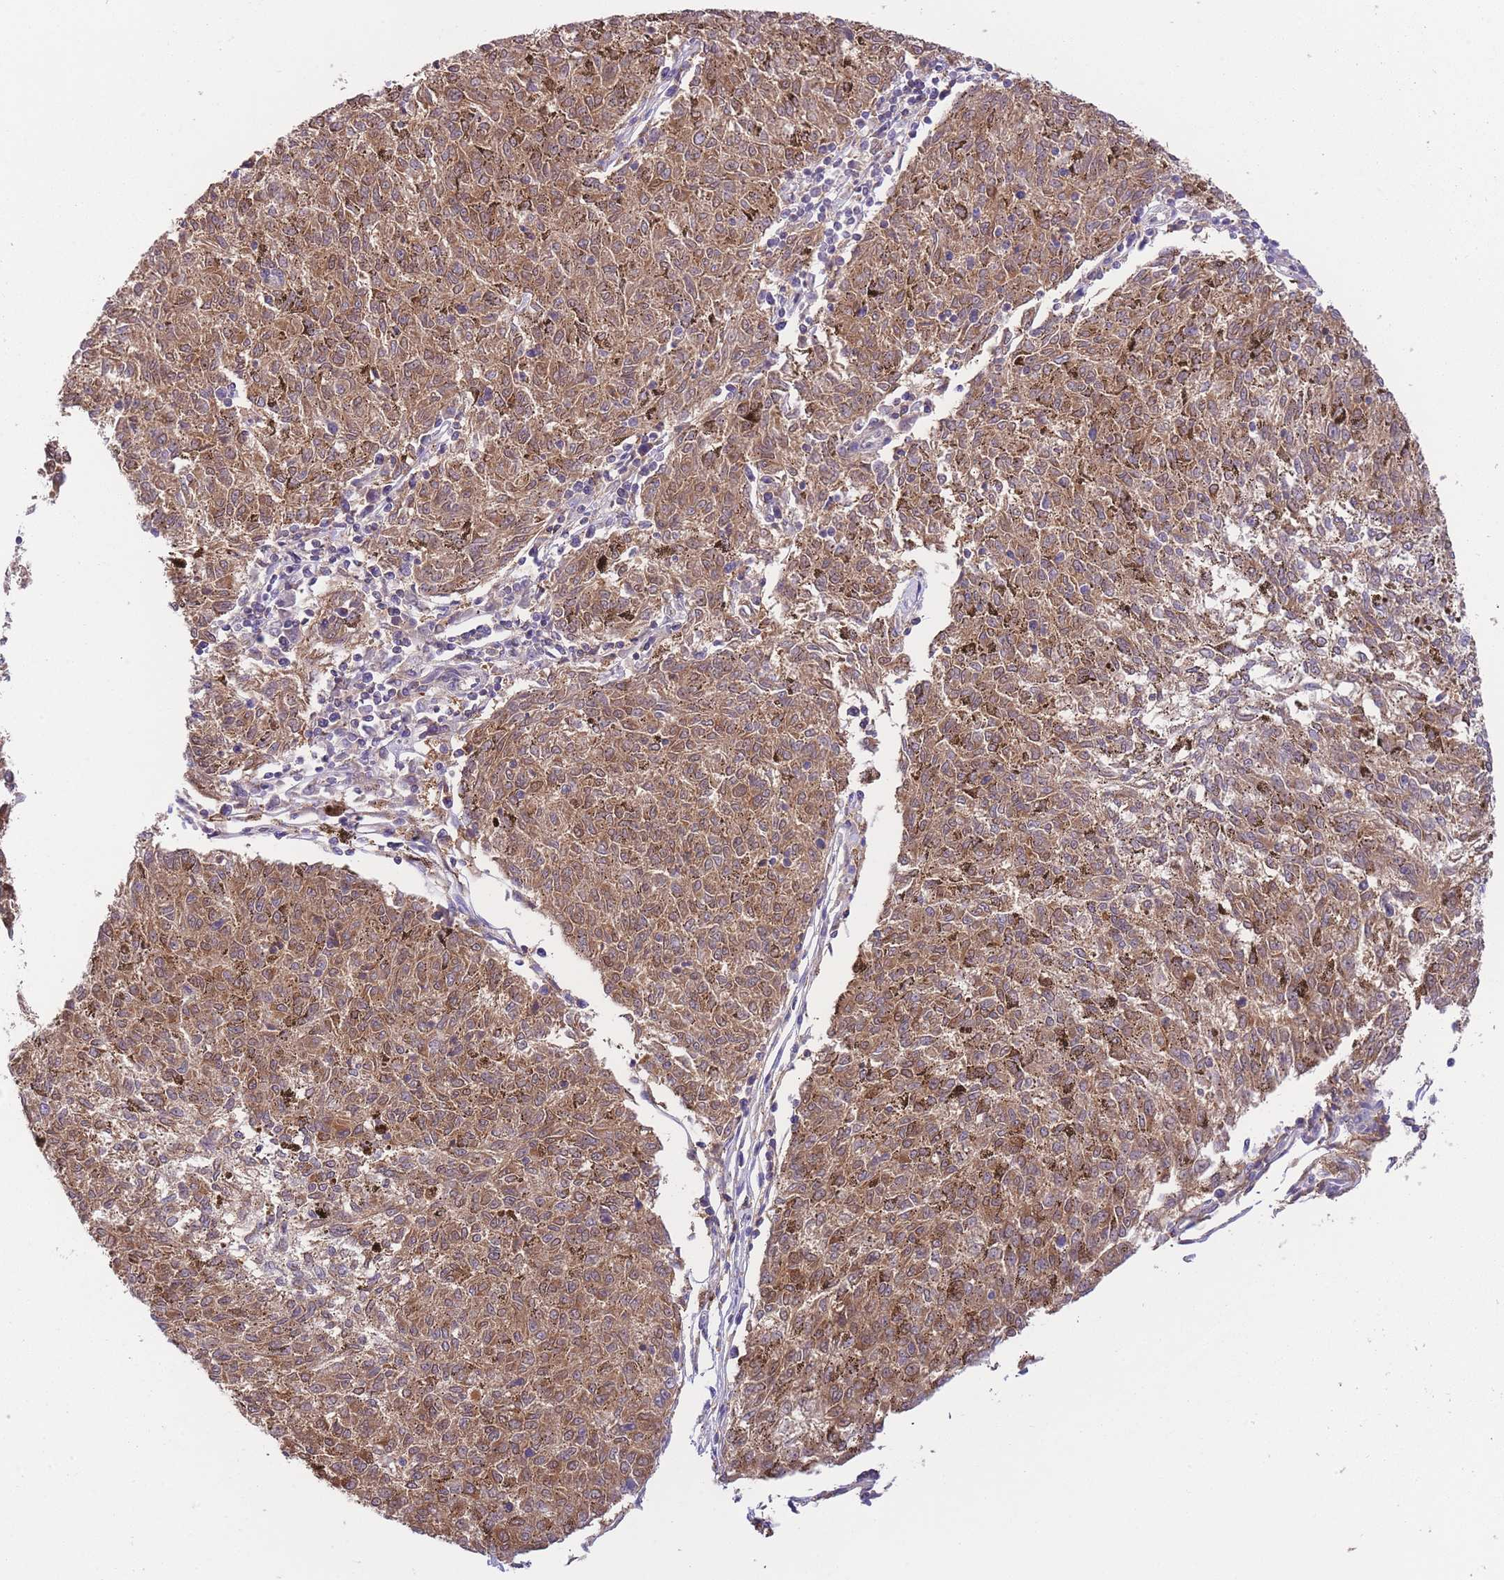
{"staining": {"intensity": "moderate", "quantity": ">75%", "location": "cytoplasmic/membranous"}, "tissue": "melanoma", "cell_type": "Tumor cells", "image_type": "cancer", "snomed": [{"axis": "morphology", "description": "Malignant melanoma, NOS"}, {"axis": "topography", "description": "Skin"}], "caption": "Immunohistochemistry (IHC) (DAB) staining of melanoma displays moderate cytoplasmic/membranous protein positivity in approximately >75% of tumor cells.", "gene": "PRKAR1A", "patient": {"sex": "female", "age": 72}}